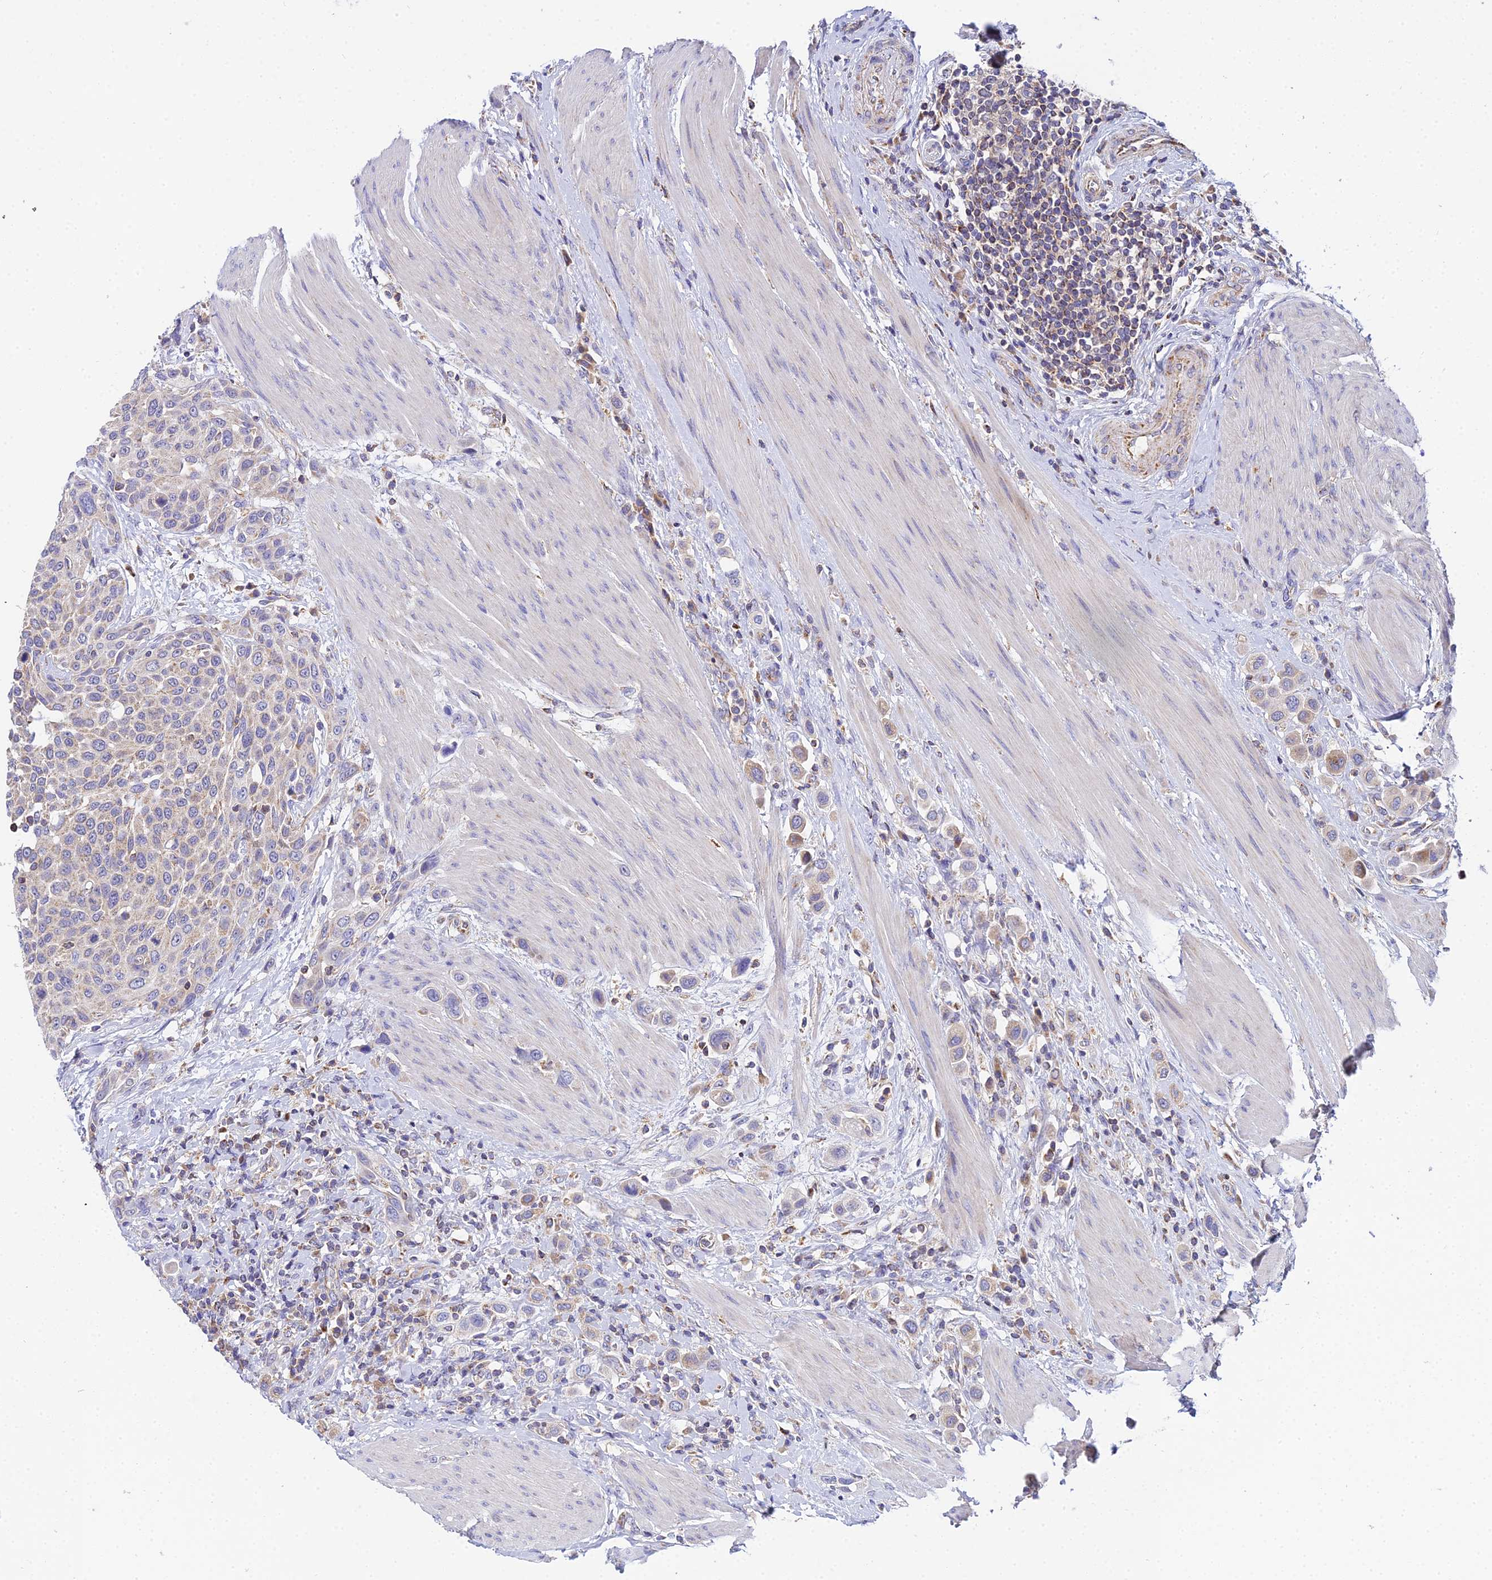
{"staining": {"intensity": "weak", "quantity": "25%-75%", "location": "cytoplasmic/membranous"}, "tissue": "urothelial cancer", "cell_type": "Tumor cells", "image_type": "cancer", "snomed": [{"axis": "morphology", "description": "Urothelial carcinoma, High grade"}, {"axis": "topography", "description": "Urinary bladder"}], "caption": "IHC photomicrograph of urothelial cancer stained for a protein (brown), which exhibits low levels of weak cytoplasmic/membranous positivity in about 25%-75% of tumor cells.", "gene": "NIPSNAP3A", "patient": {"sex": "male", "age": 50}}